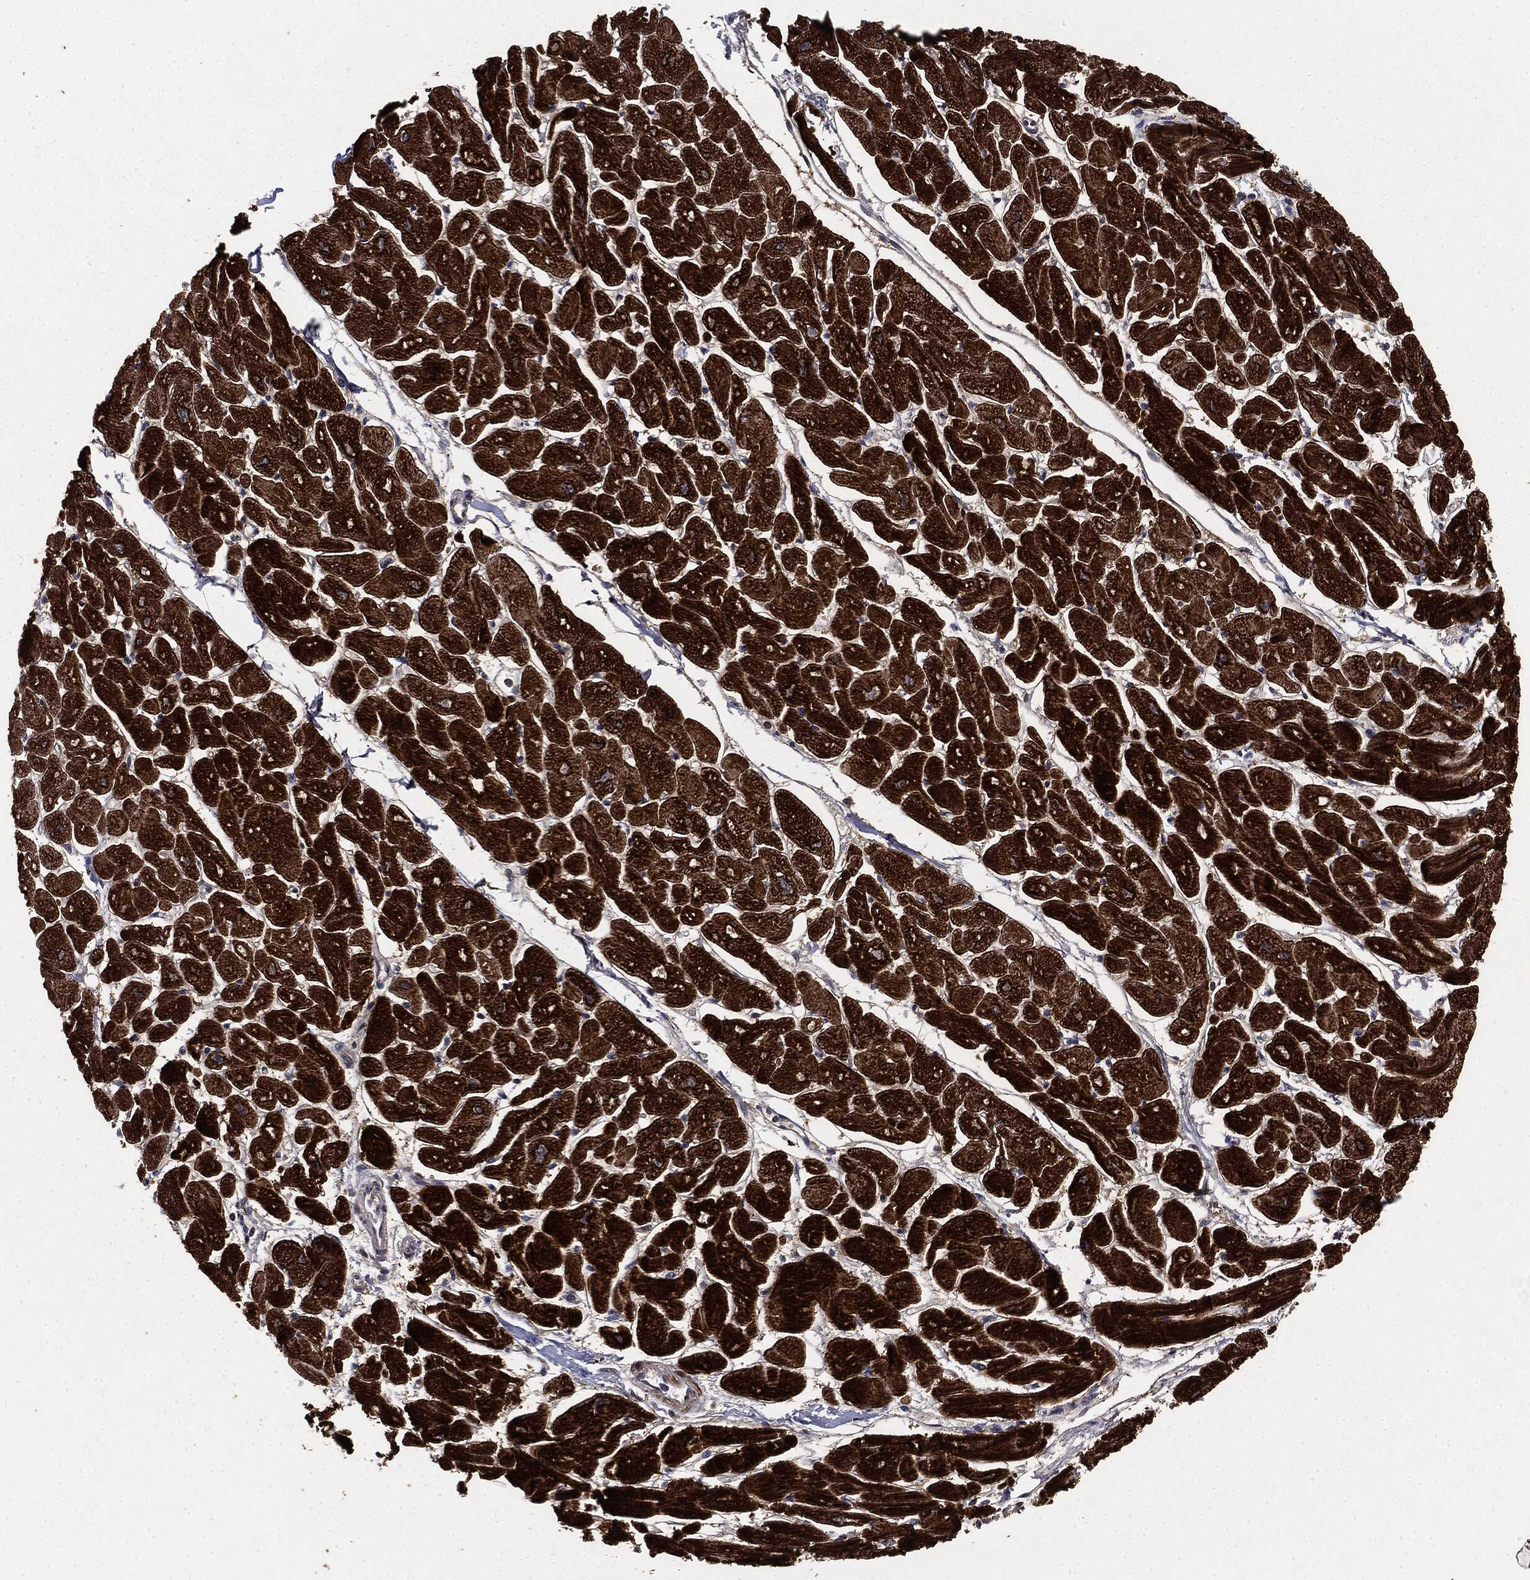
{"staining": {"intensity": "strong", "quantity": ">75%", "location": "cytoplasmic/membranous"}, "tissue": "heart muscle", "cell_type": "Cardiomyocytes", "image_type": "normal", "snomed": [{"axis": "morphology", "description": "Normal tissue, NOS"}, {"axis": "topography", "description": "Heart"}], "caption": "Strong cytoplasmic/membranous expression for a protein is seen in approximately >75% of cardiomyocytes of benign heart muscle using immunohistochemistry.", "gene": "PLOD3", "patient": {"sex": "male", "age": 57}}